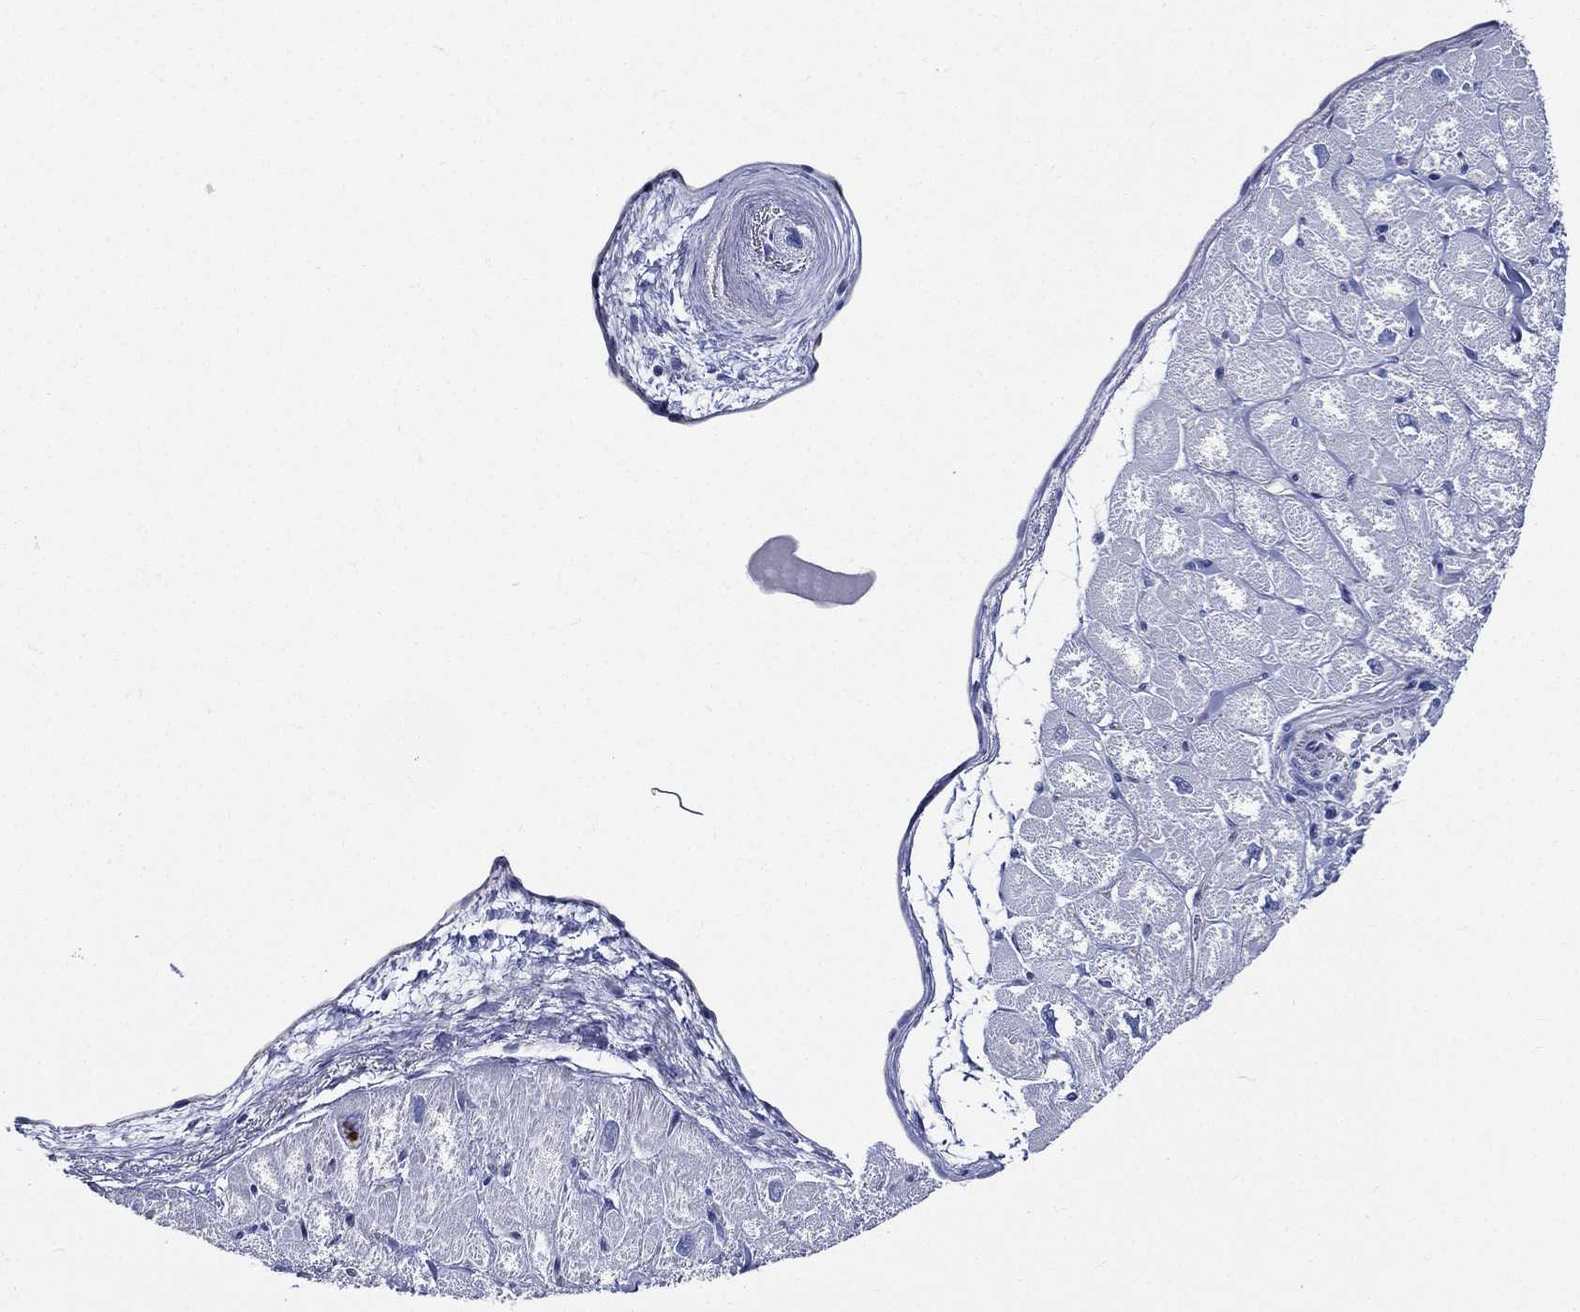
{"staining": {"intensity": "negative", "quantity": "none", "location": "none"}, "tissue": "heart muscle", "cell_type": "Cardiomyocytes", "image_type": "normal", "snomed": [{"axis": "morphology", "description": "Normal tissue, NOS"}, {"axis": "topography", "description": "Heart"}], "caption": "Cardiomyocytes show no significant protein expression in benign heart muscle. The staining was performed using DAB to visualize the protein expression in brown, while the nuclei were stained in blue with hematoxylin (Magnification: 20x).", "gene": "NEDD9", "patient": {"sex": "male", "age": 55}}